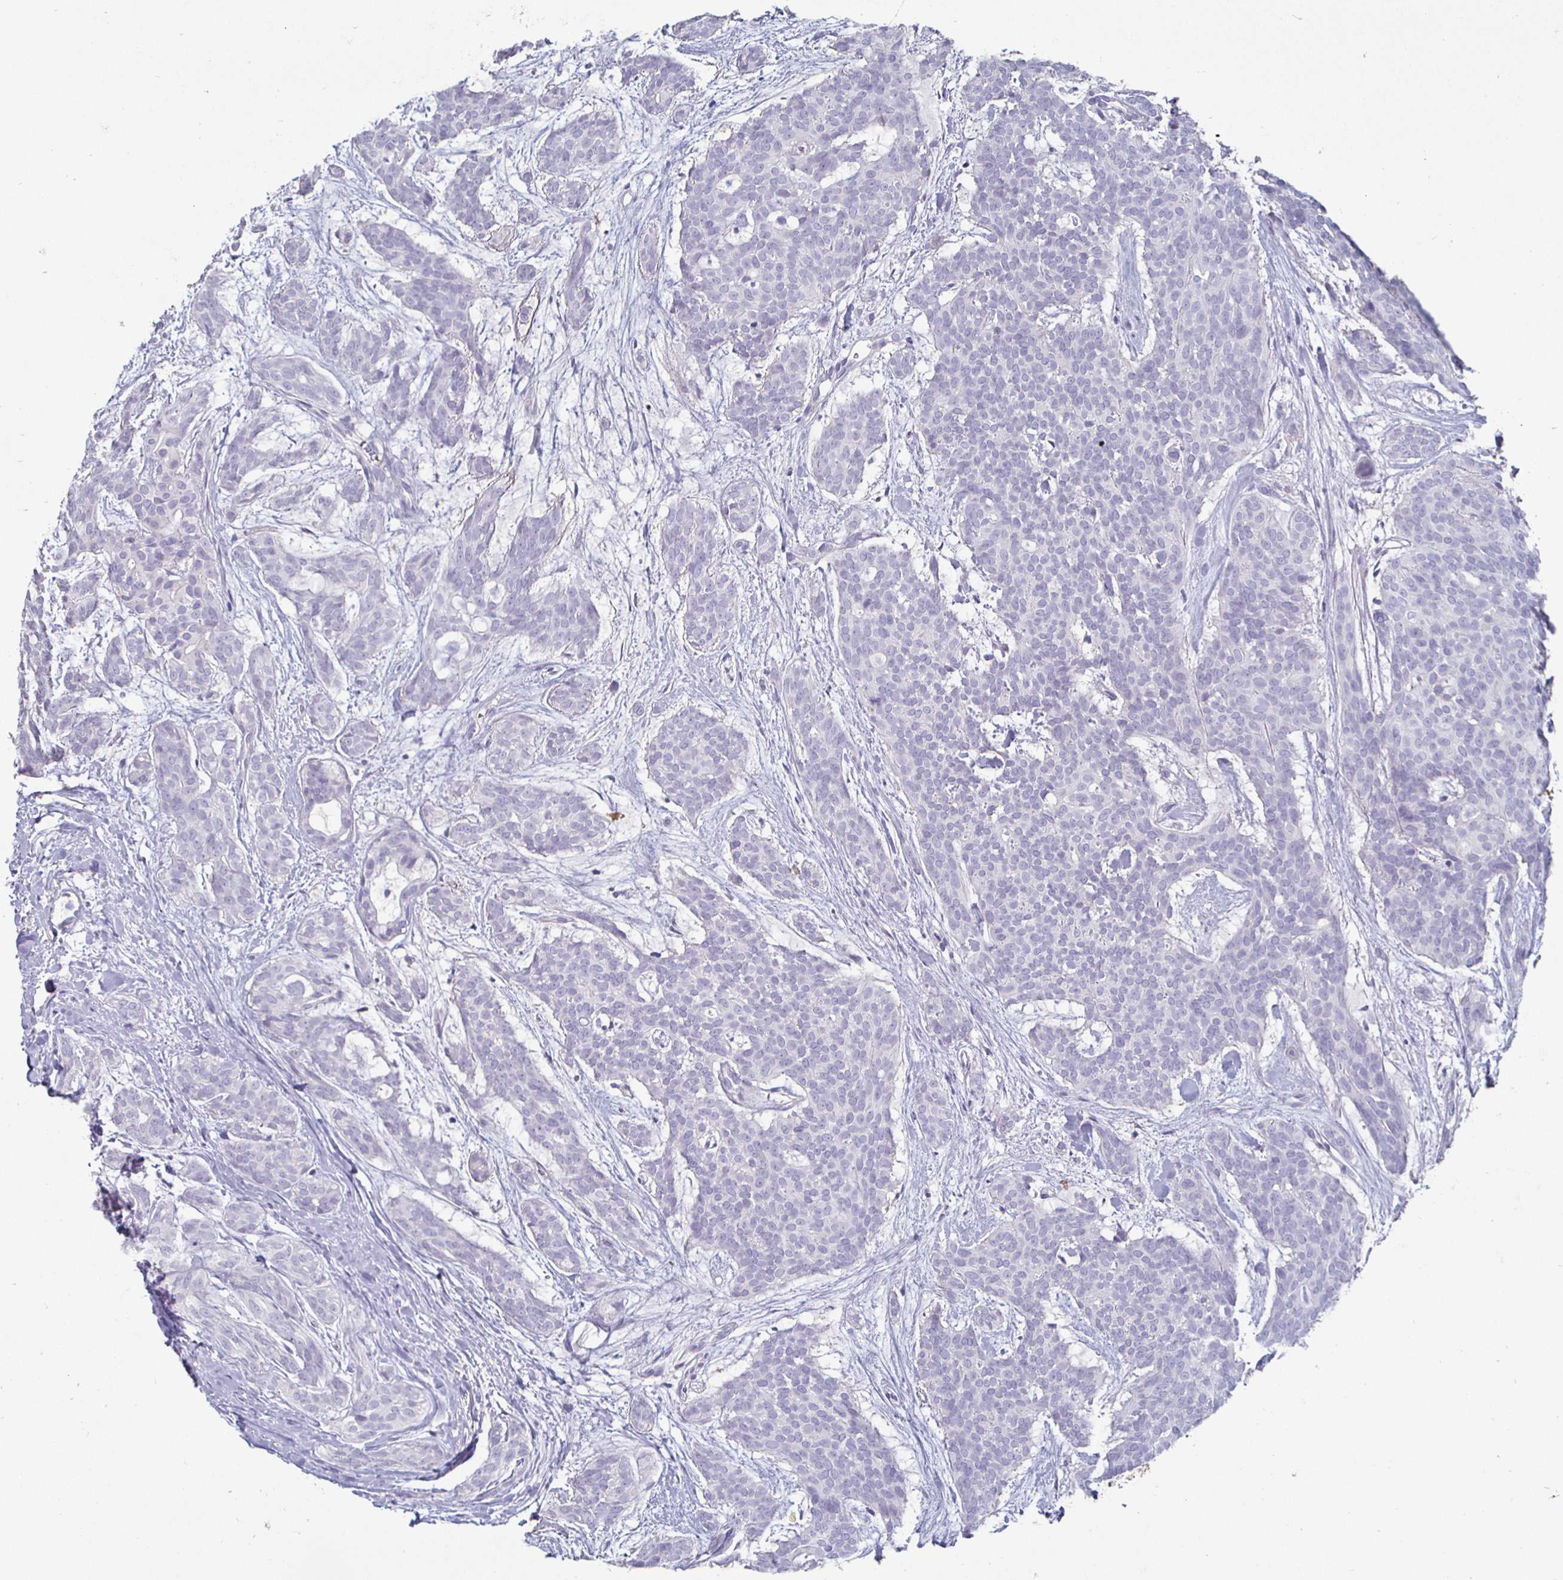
{"staining": {"intensity": "negative", "quantity": "none", "location": "none"}, "tissue": "head and neck cancer", "cell_type": "Tumor cells", "image_type": "cancer", "snomed": [{"axis": "morphology", "description": "Adenocarcinoma, NOS"}, {"axis": "topography", "description": "Head-Neck"}], "caption": "This photomicrograph is of head and neck cancer (adenocarcinoma) stained with immunohistochemistry to label a protein in brown with the nuclei are counter-stained blue. There is no staining in tumor cells.", "gene": "ENPP1", "patient": {"sex": "male", "age": 66}}